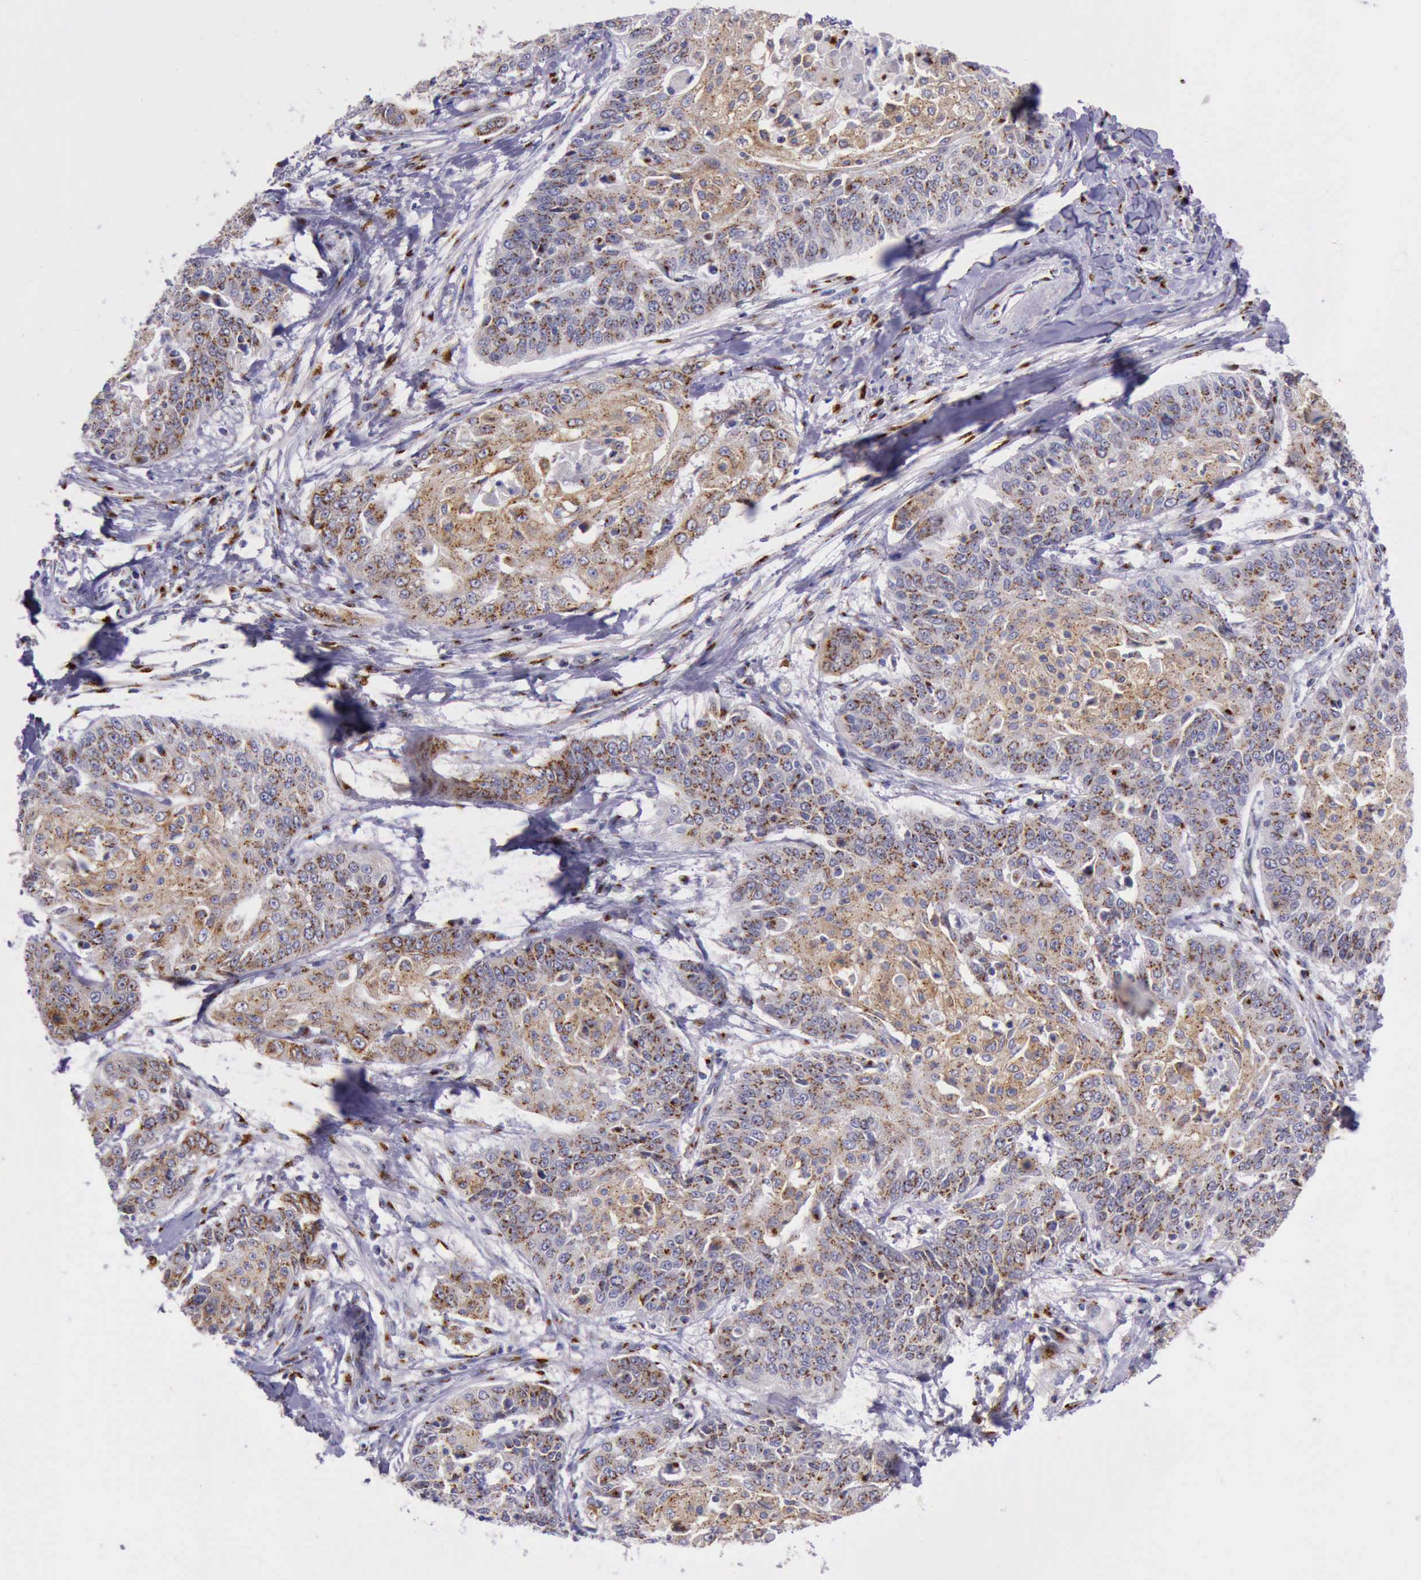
{"staining": {"intensity": "strong", "quantity": ">75%", "location": "cytoplasmic/membranous"}, "tissue": "cervical cancer", "cell_type": "Tumor cells", "image_type": "cancer", "snomed": [{"axis": "morphology", "description": "Squamous cell carcinoma, NOS"}, {"axis": "topography", "description": "Cervix"}], "caption": "Immunohistochemical staining of cervical squamous cell carcinoma reveals strong cytoplasmic/membranous protein staining in about >75% of tumor cells.", "gene": "GOLGA5", "patient": {"sex": "female", "age": 64}}